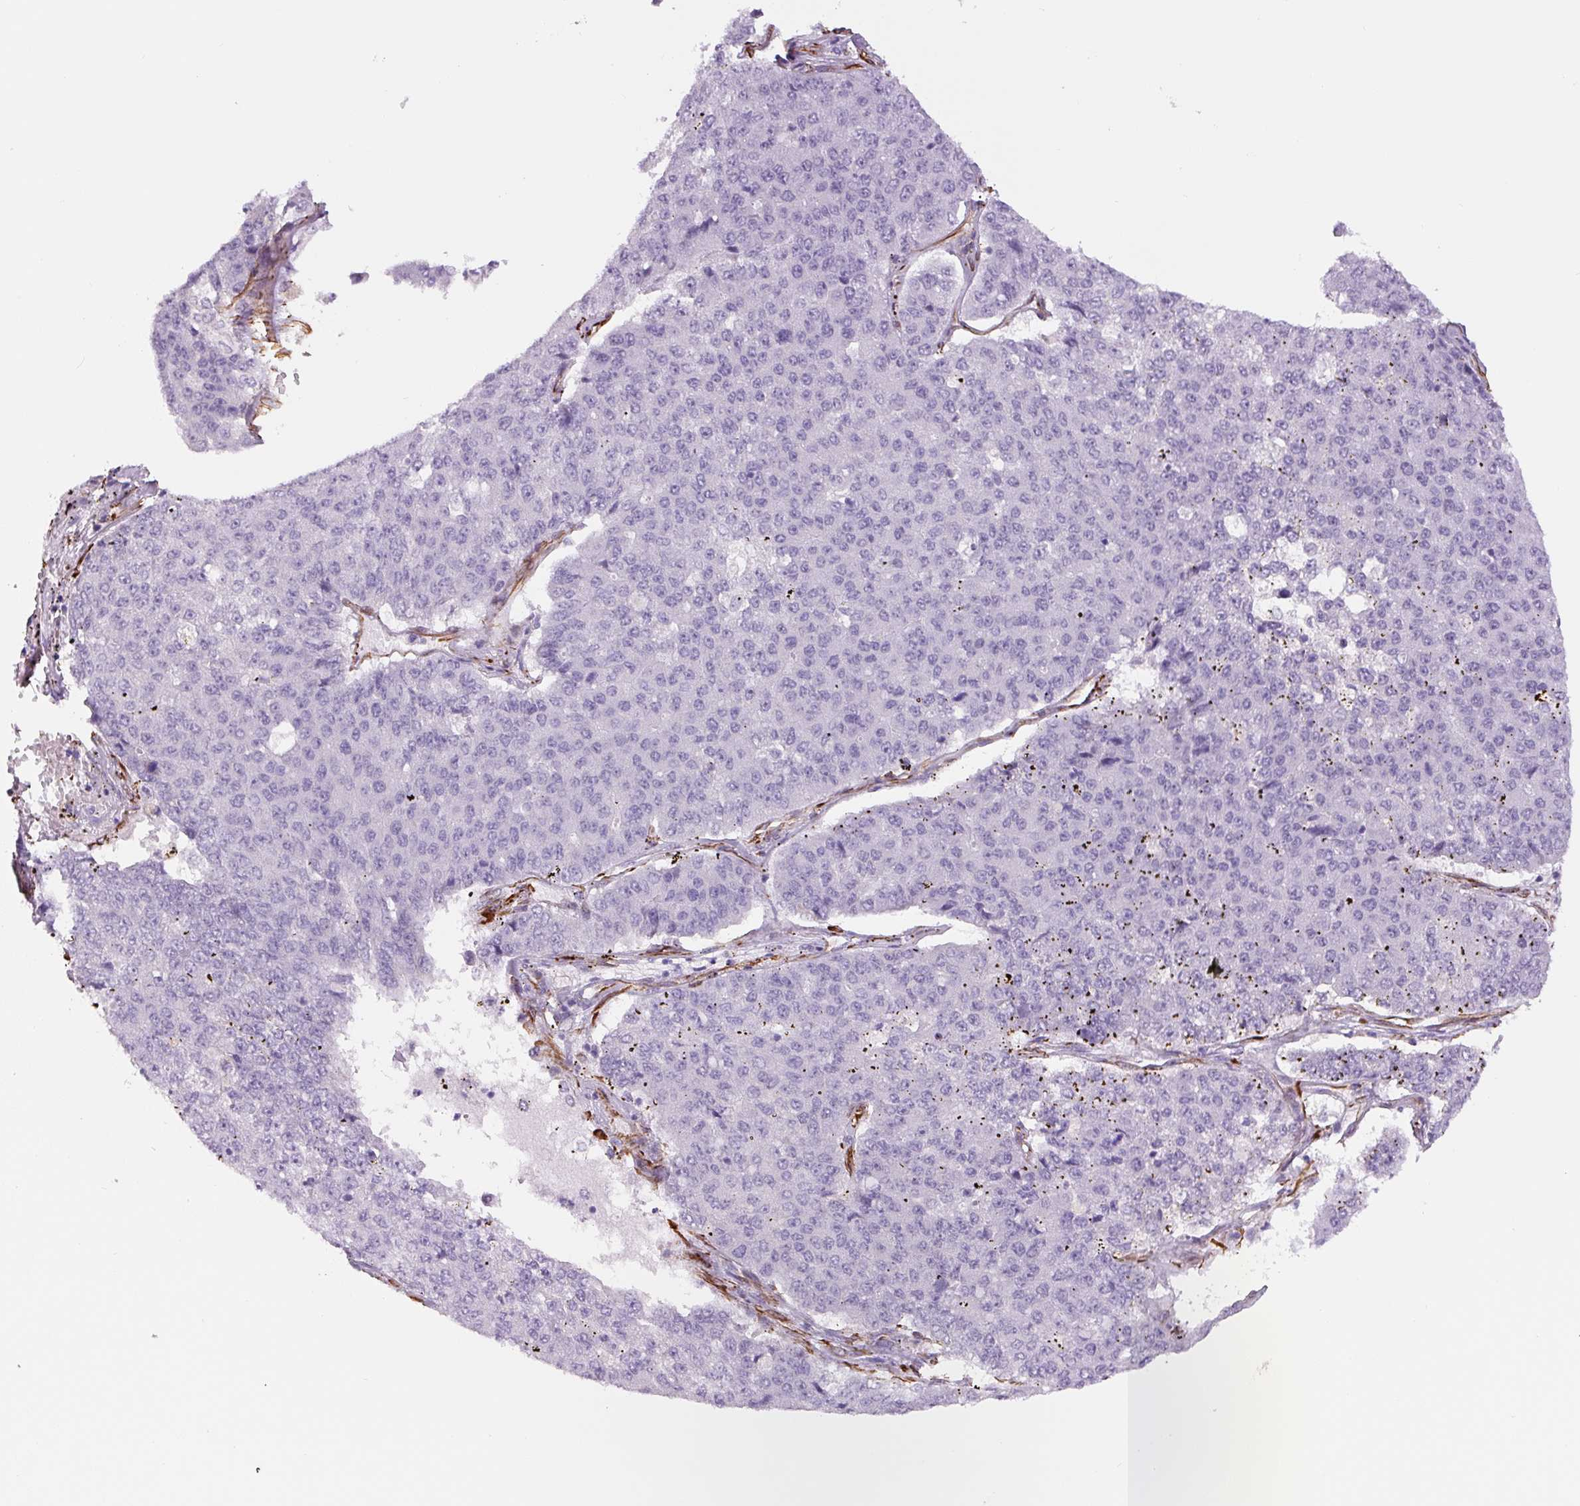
{"staining": {"intensity": "negative", "quantity": "none", "location": "none"}, "tissue": "pancreatic cancer", "cell_type": "Tumor cells", "image_type": "cancer", "snomed": [{"axis": "morphology", "description": "Adenocarcinoma, NOS"}, {"axis": "topography", "description": "Pancreas"}], "caption": "IHC image of human pancreatic cancer stained for a protein (brown), which demonstrates no staining in tumor cells.", "gene": "NES", "patient": {"sex": "male", "age": 50}}